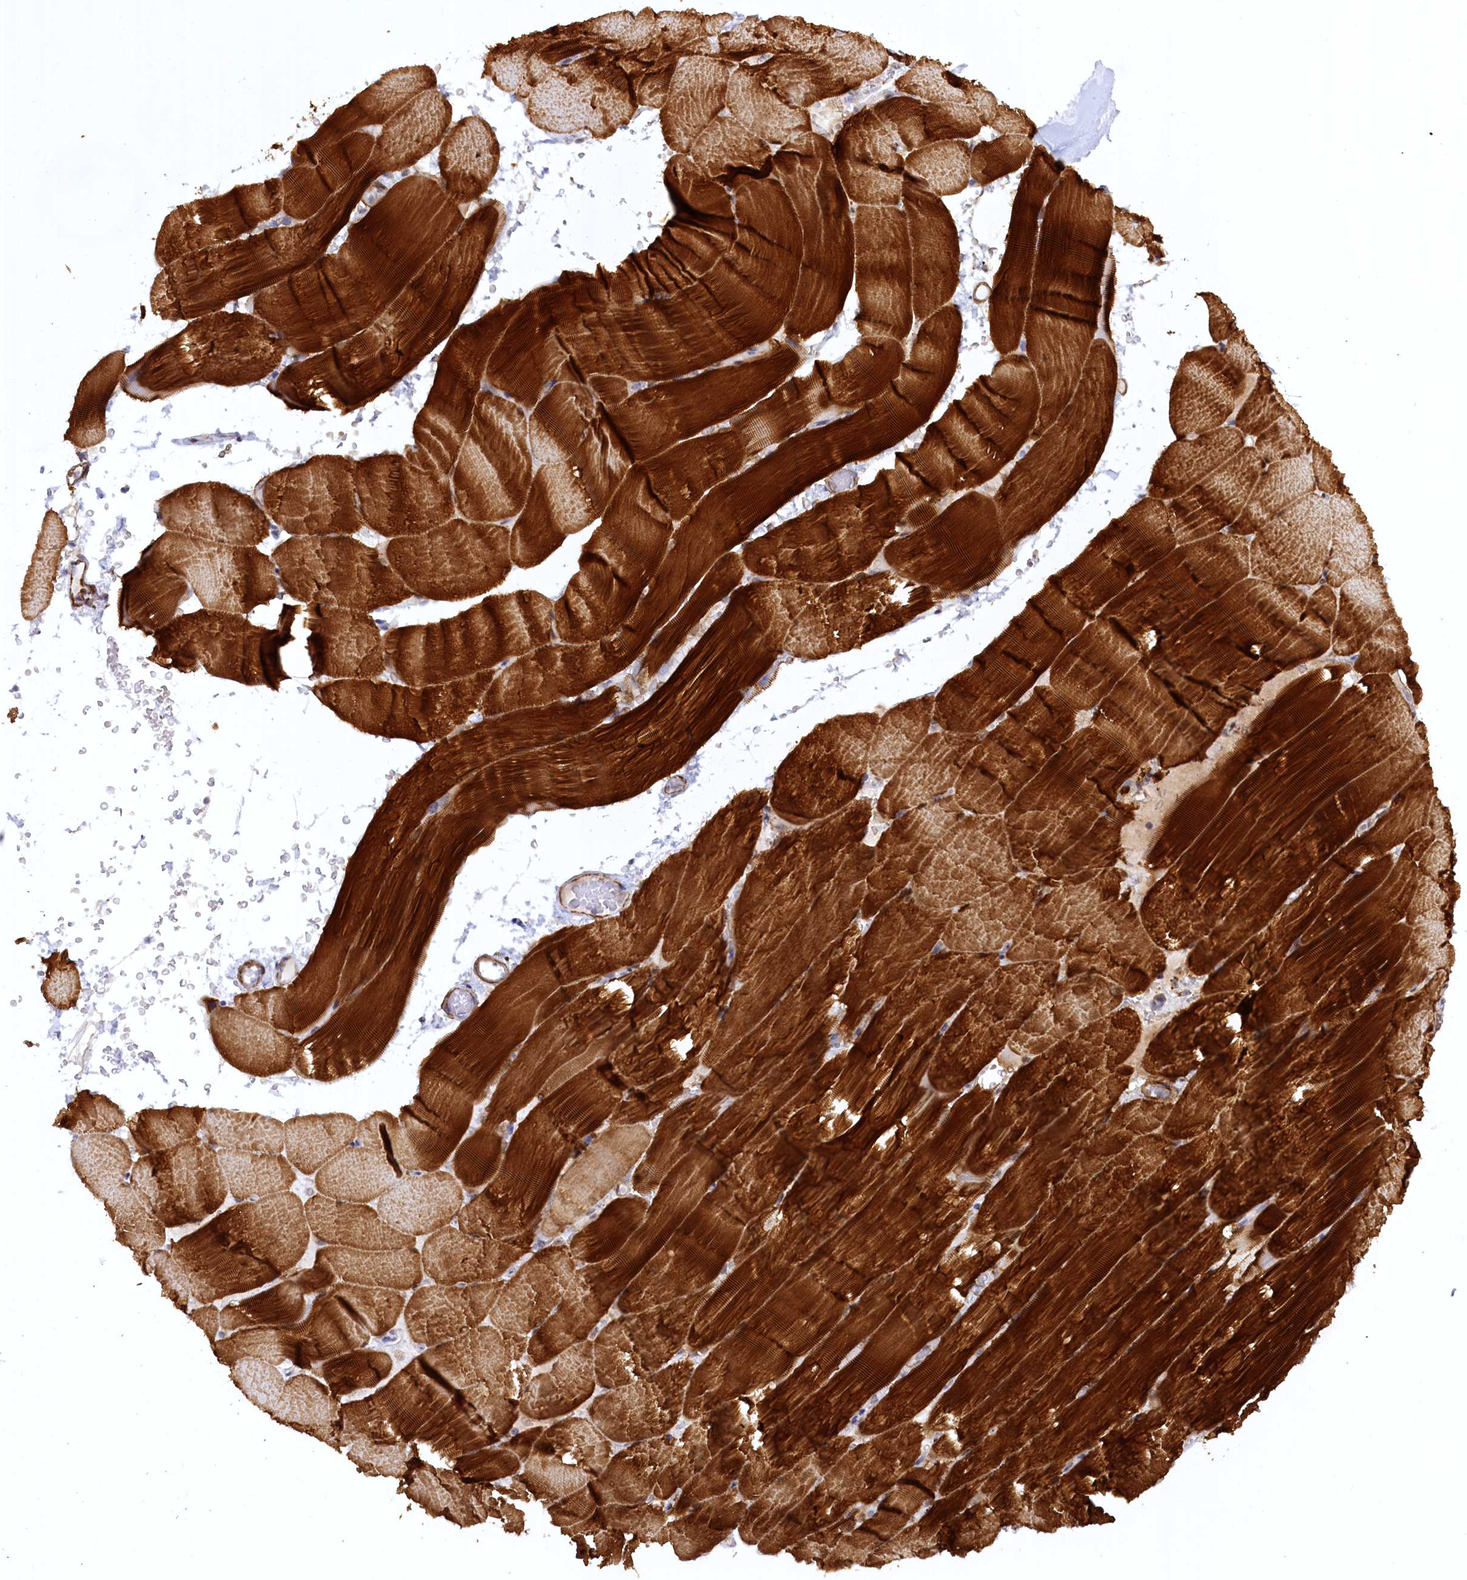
{"staining": {"intensity": "strong", "quantity": ">75%", "location": "cytoplasmic/membranous"}, "tissue": "skeletal muscle", "cell_type": "Myocytes", "image_type": "normal", "snomed": [{"axis": "morphology", "description": "Normal tissue, NOS"}, {"axis": "topography", "description": "Skeletal muscle"}, {"axis": "topography", "description": "Parathyroid gland"}], "caption": "IHC of normal human skeletal muscle exhibits high levels of strong cytoplasmic/membranous expression in about >75% of myocytes. (Stains: DAB in brown, nuclei in blue, Microscopy: brightfield microscopy at high magnification).", "gene": "SYNPO2", "patient": {"sex": "female", "age": 37}}